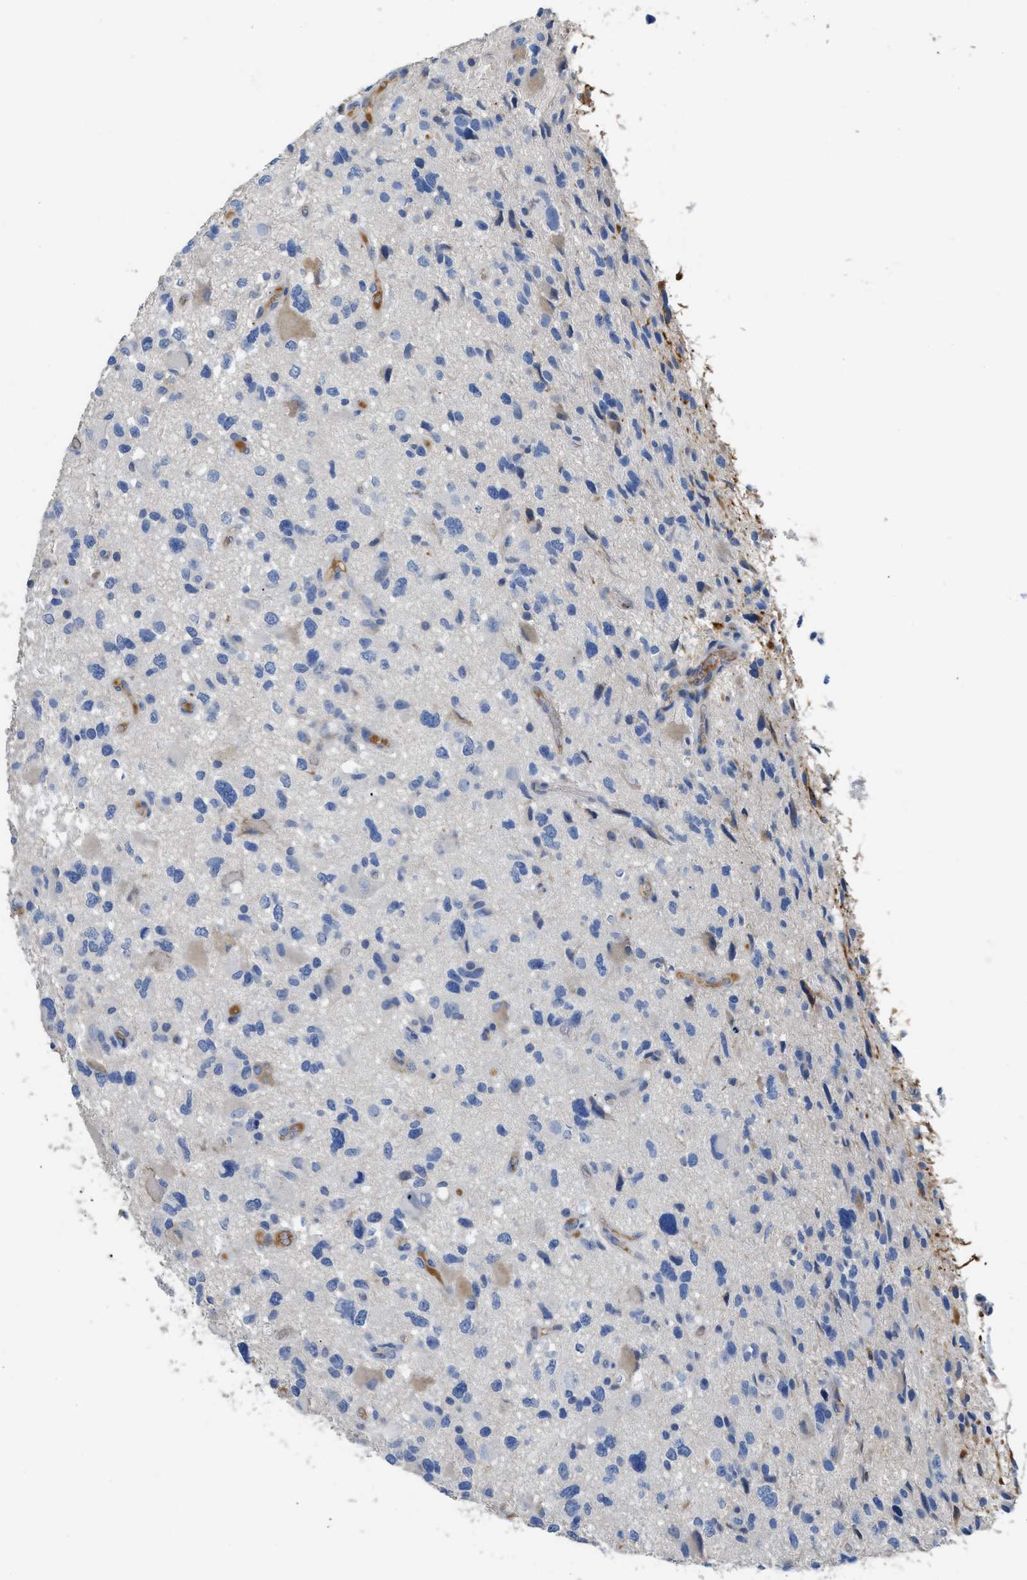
{"staining": {"intensity": "negative", "quantity": "none", "location": "none"}, "tissue": "glioma", "cell_type": "Tumor cells", "image_type": "cancer", "snomed": [{"axis": "morphology", "description": "Glioma, malignant, High grade"}, {"axis": "topography", "description": "Brain"}], "caption": "Immunohistochemical staining of human glioma demonstrates no significant expression in tumor cells.", "gene": "C1S", "patient": {"sex": "male", "age": 33}}